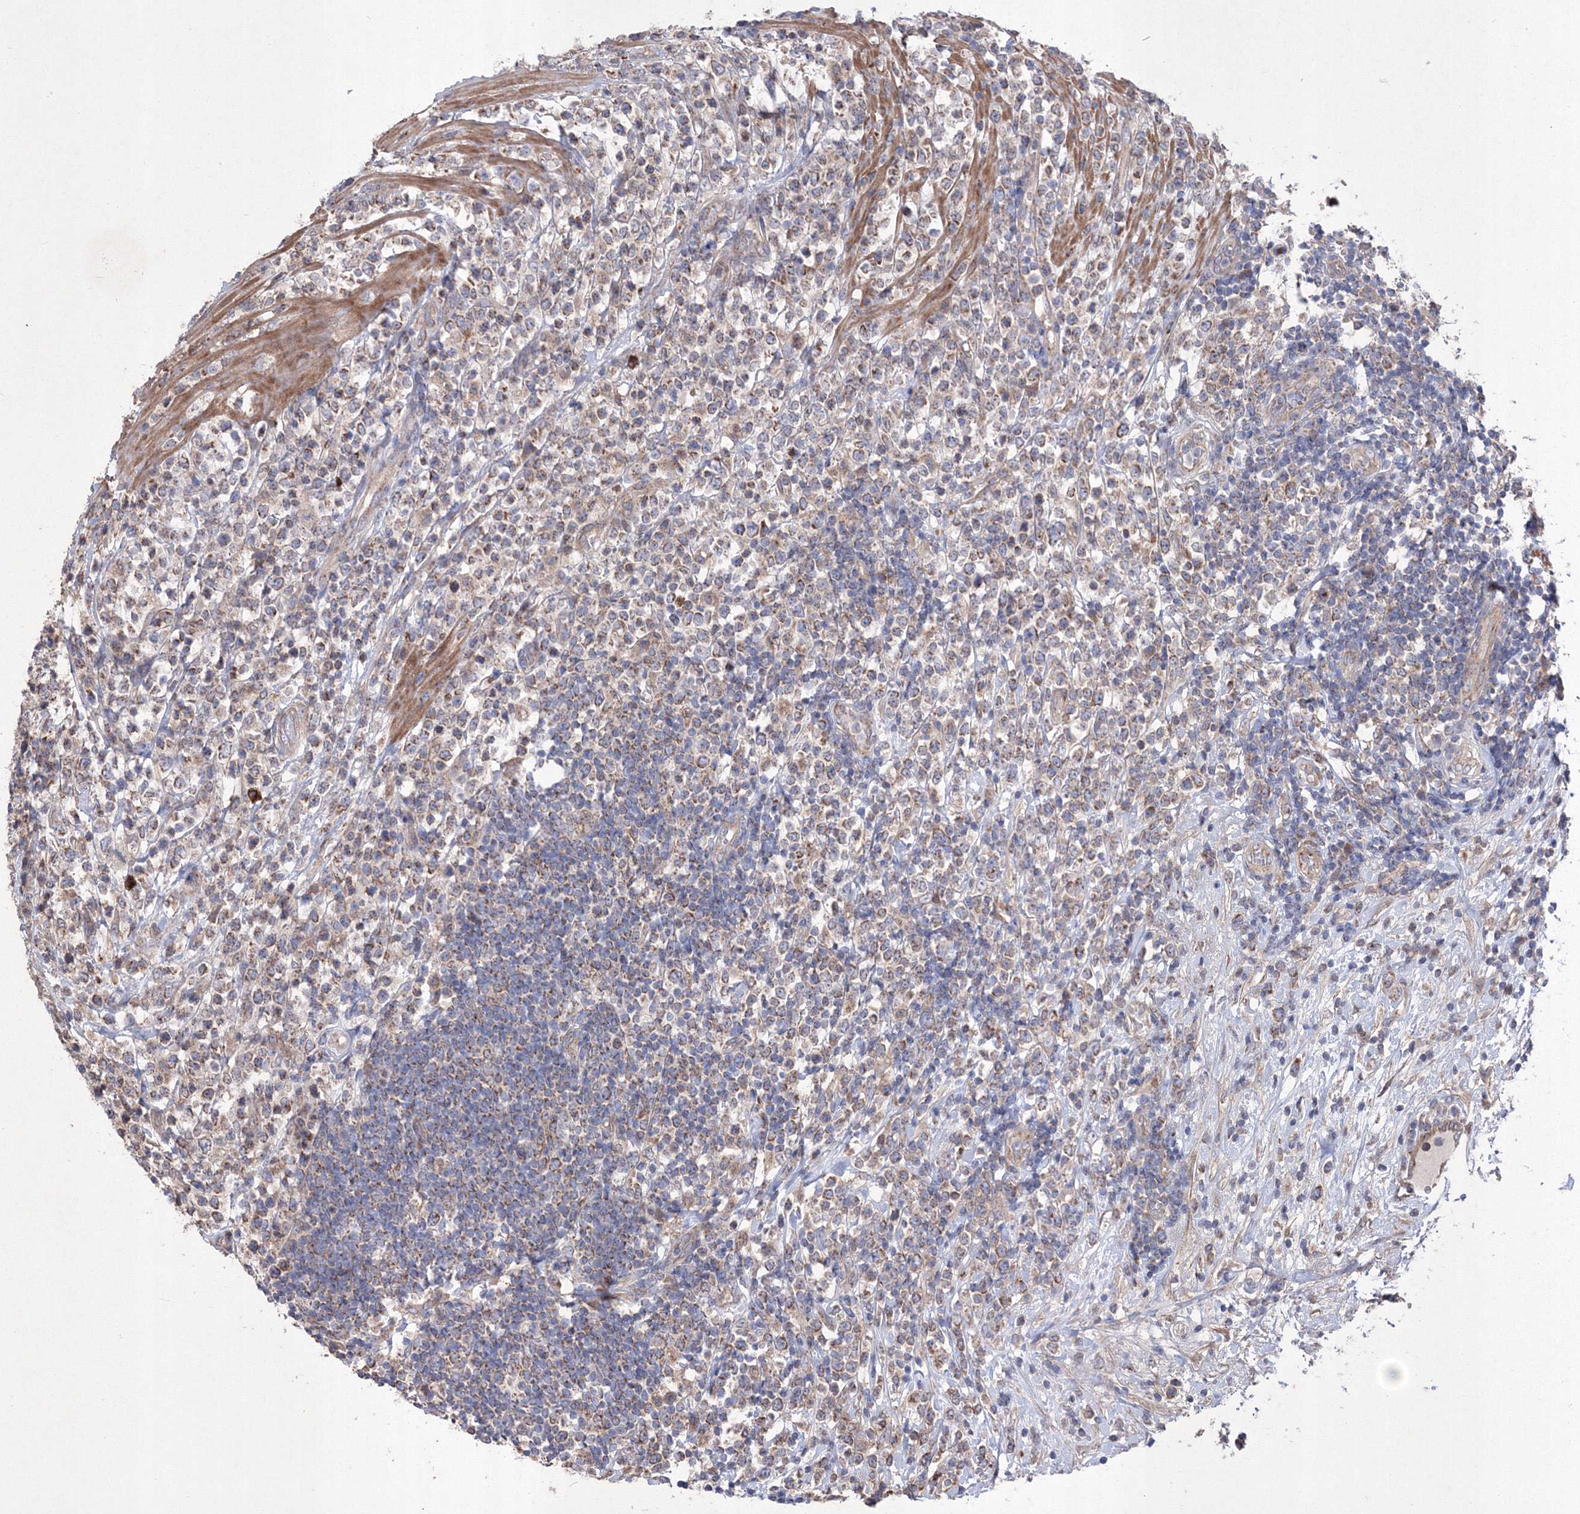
{"staining": {"intensity": "moderate", "quantity": ">75%", "location": "cytoplasmic/membranous"}, "tissue": "lymphoma", "cell_type": "Tumor cells", "image_type": "cancer", "snomed": [{"axis": "morphology", "description": "Malignant lymphoma, non-Hodgkin's type, High grade"}, {"axis": "topography", "description": "Colon"}], "caption": "A brown stain highlights moderate cytoplasmic/membranous staining of a protein in human lymphoma tumor cells. Nuclei are stained in blue.", "gene": "MTRF1L", "patient": {"sex": "female", "age": 53}}